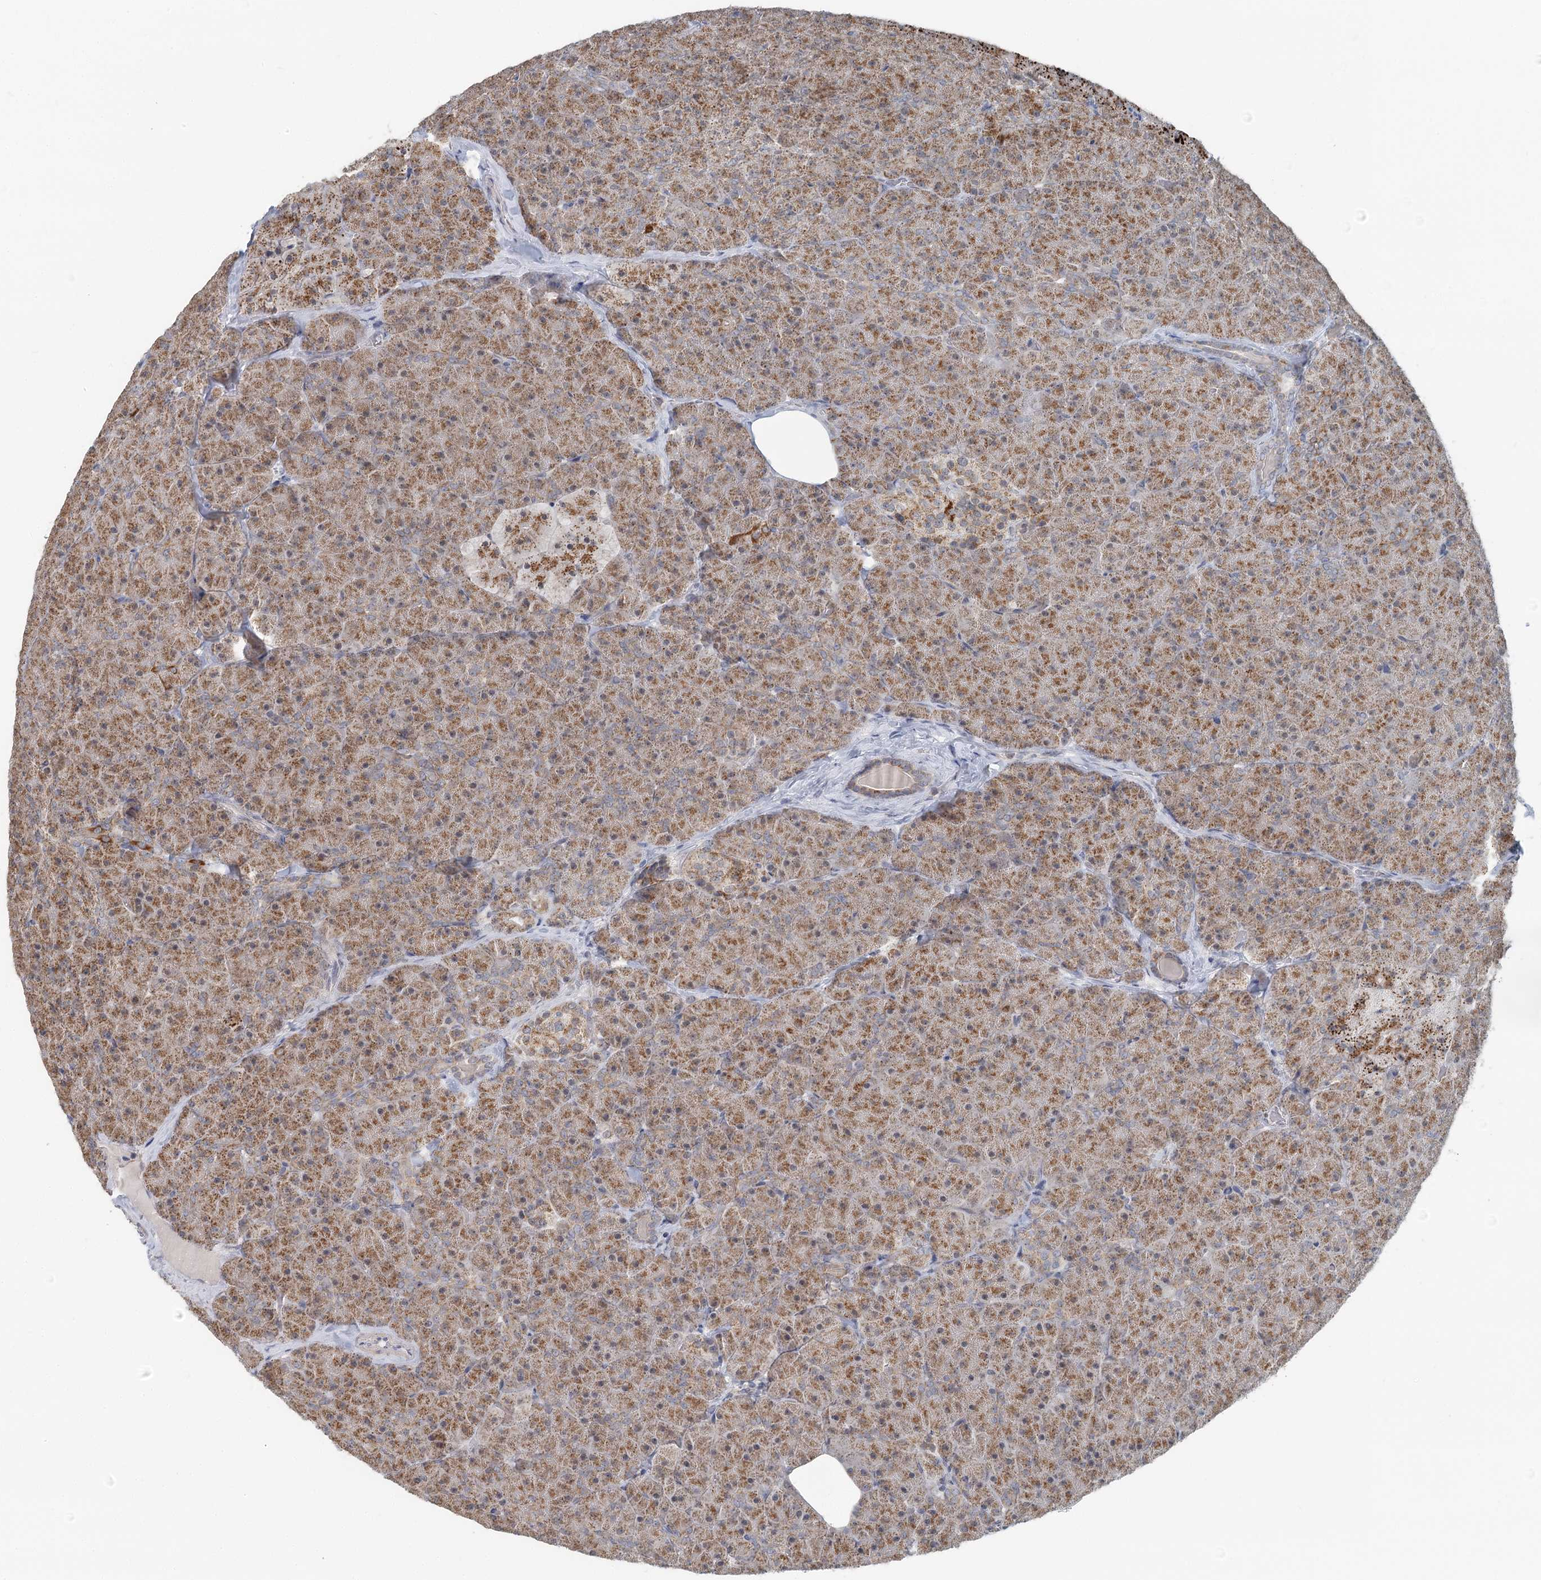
{"staining": {"intensity": "moderate", "quantity": ">75%", "location": "cytoplasmic/membranous"}, "tissue": "pancreas", "cell_type": "Exocrine glandular cells", "image_type": "normal", "snomed": [{"axis": "morphology", "description": "Normal tissue, NOS"}, {"axis": "topography", "description": "Pancreas"}], "caption": "An IHC micrograph of benign tissue is shown. Protein staining in brown highlights moderate cytoplasmic/membranous positivity in pancreas within exocrine glandular cells.", "gene": "RNF150", "patient": {"sex": "male", "age": 36}}